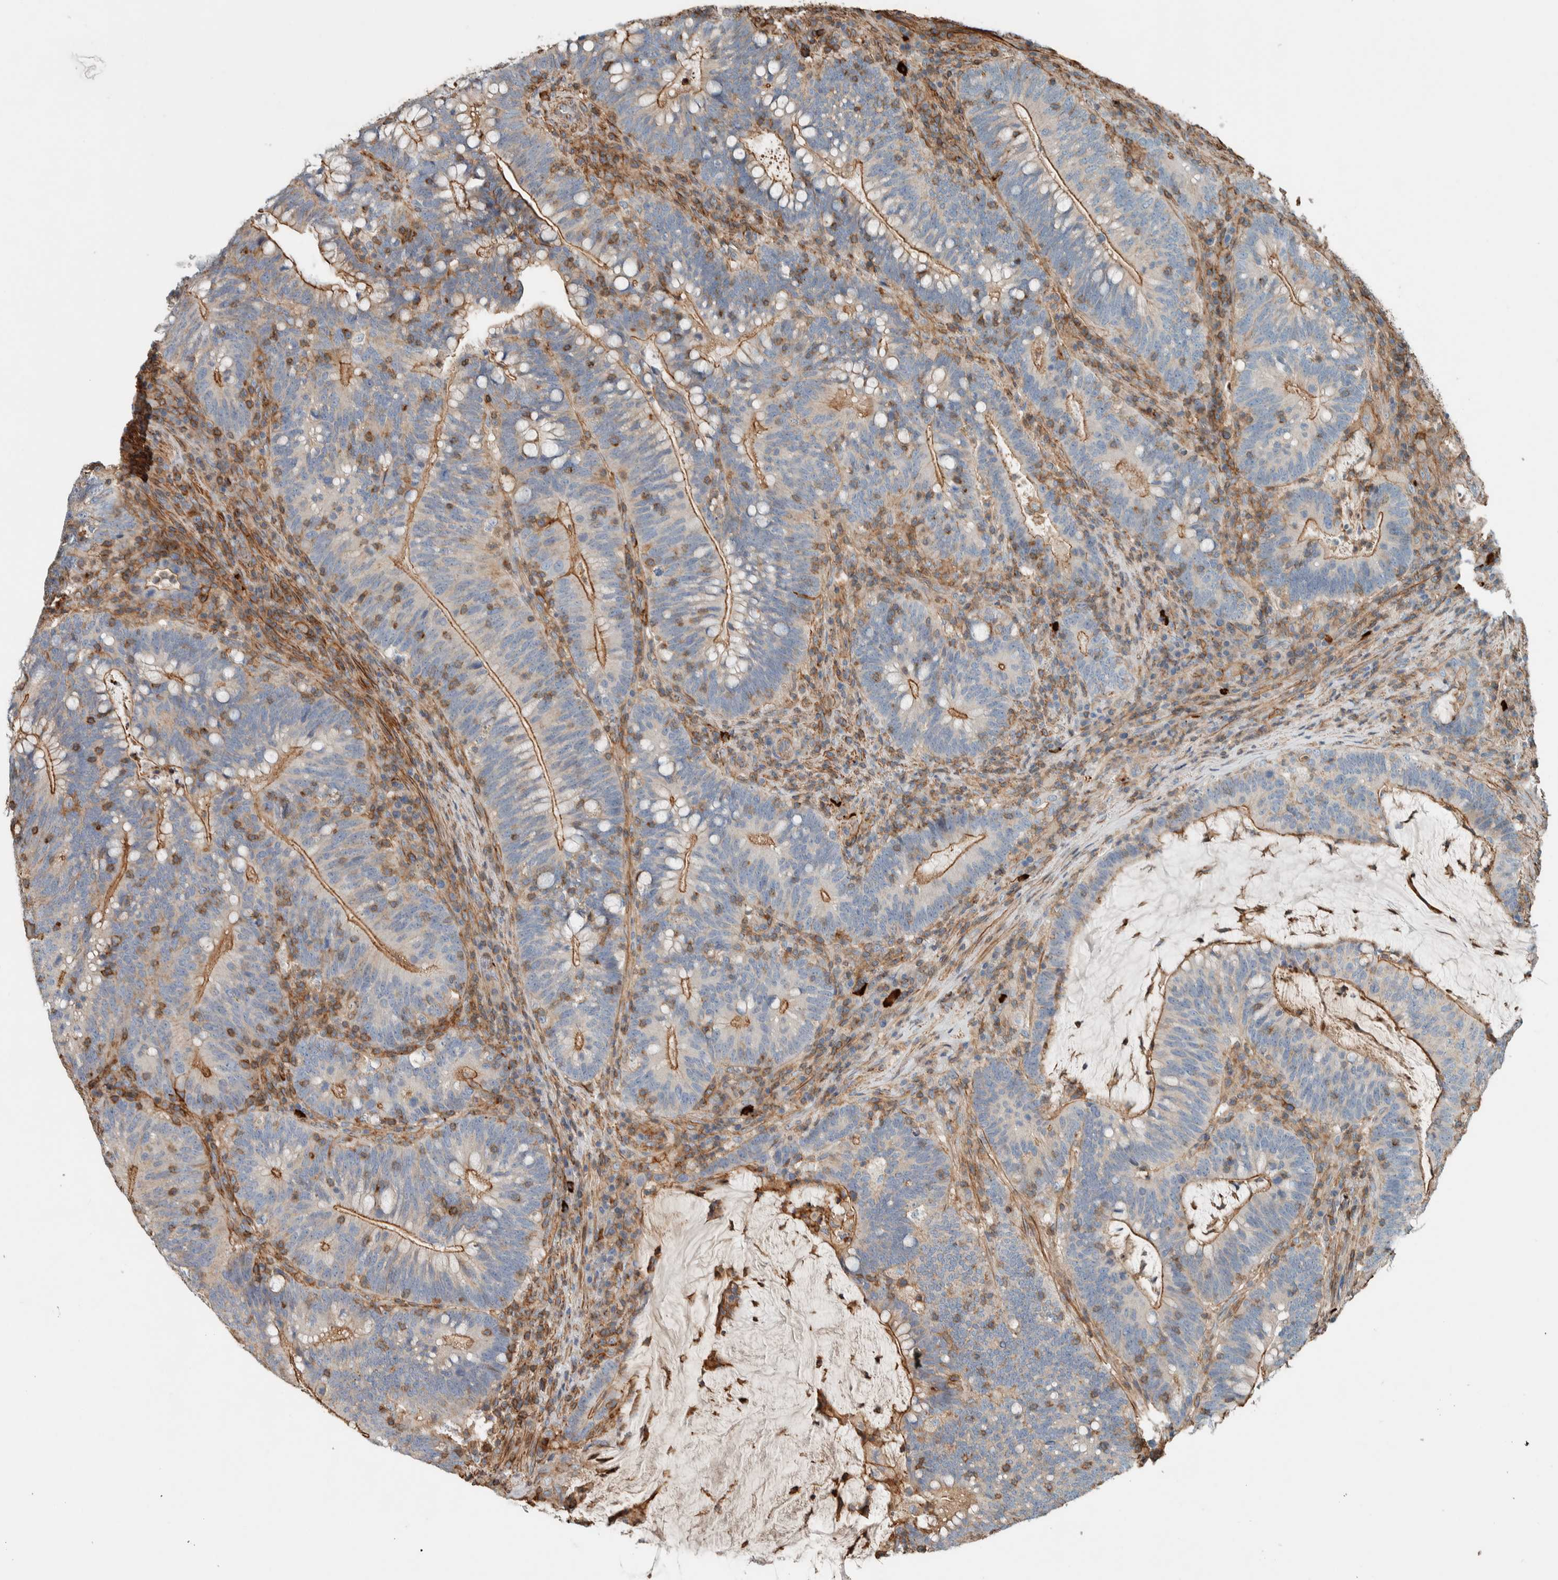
{"staining": {"intensity": "moderate", "quantity": "25%-75%", "location": "cytoplasmic/membranous"}, "tissue": "colorectal cancer", "cell_type": "Tumor cells", "image_type": "cancer", "snomed": [{"axis": "morphology", "description": "Adenocarcinoma, NOS"}, {"axis": "topography", "description": "Colon"}], "caption": "This is an image of immunohistochemistry (IHC) staining of adenocarcinoma (colorectal), which shows moderate positivity in the cytoplasmic/membranous of tumor cells.", "gene": "CTBP2", "patient": {"sex": "female", "age": 66}}